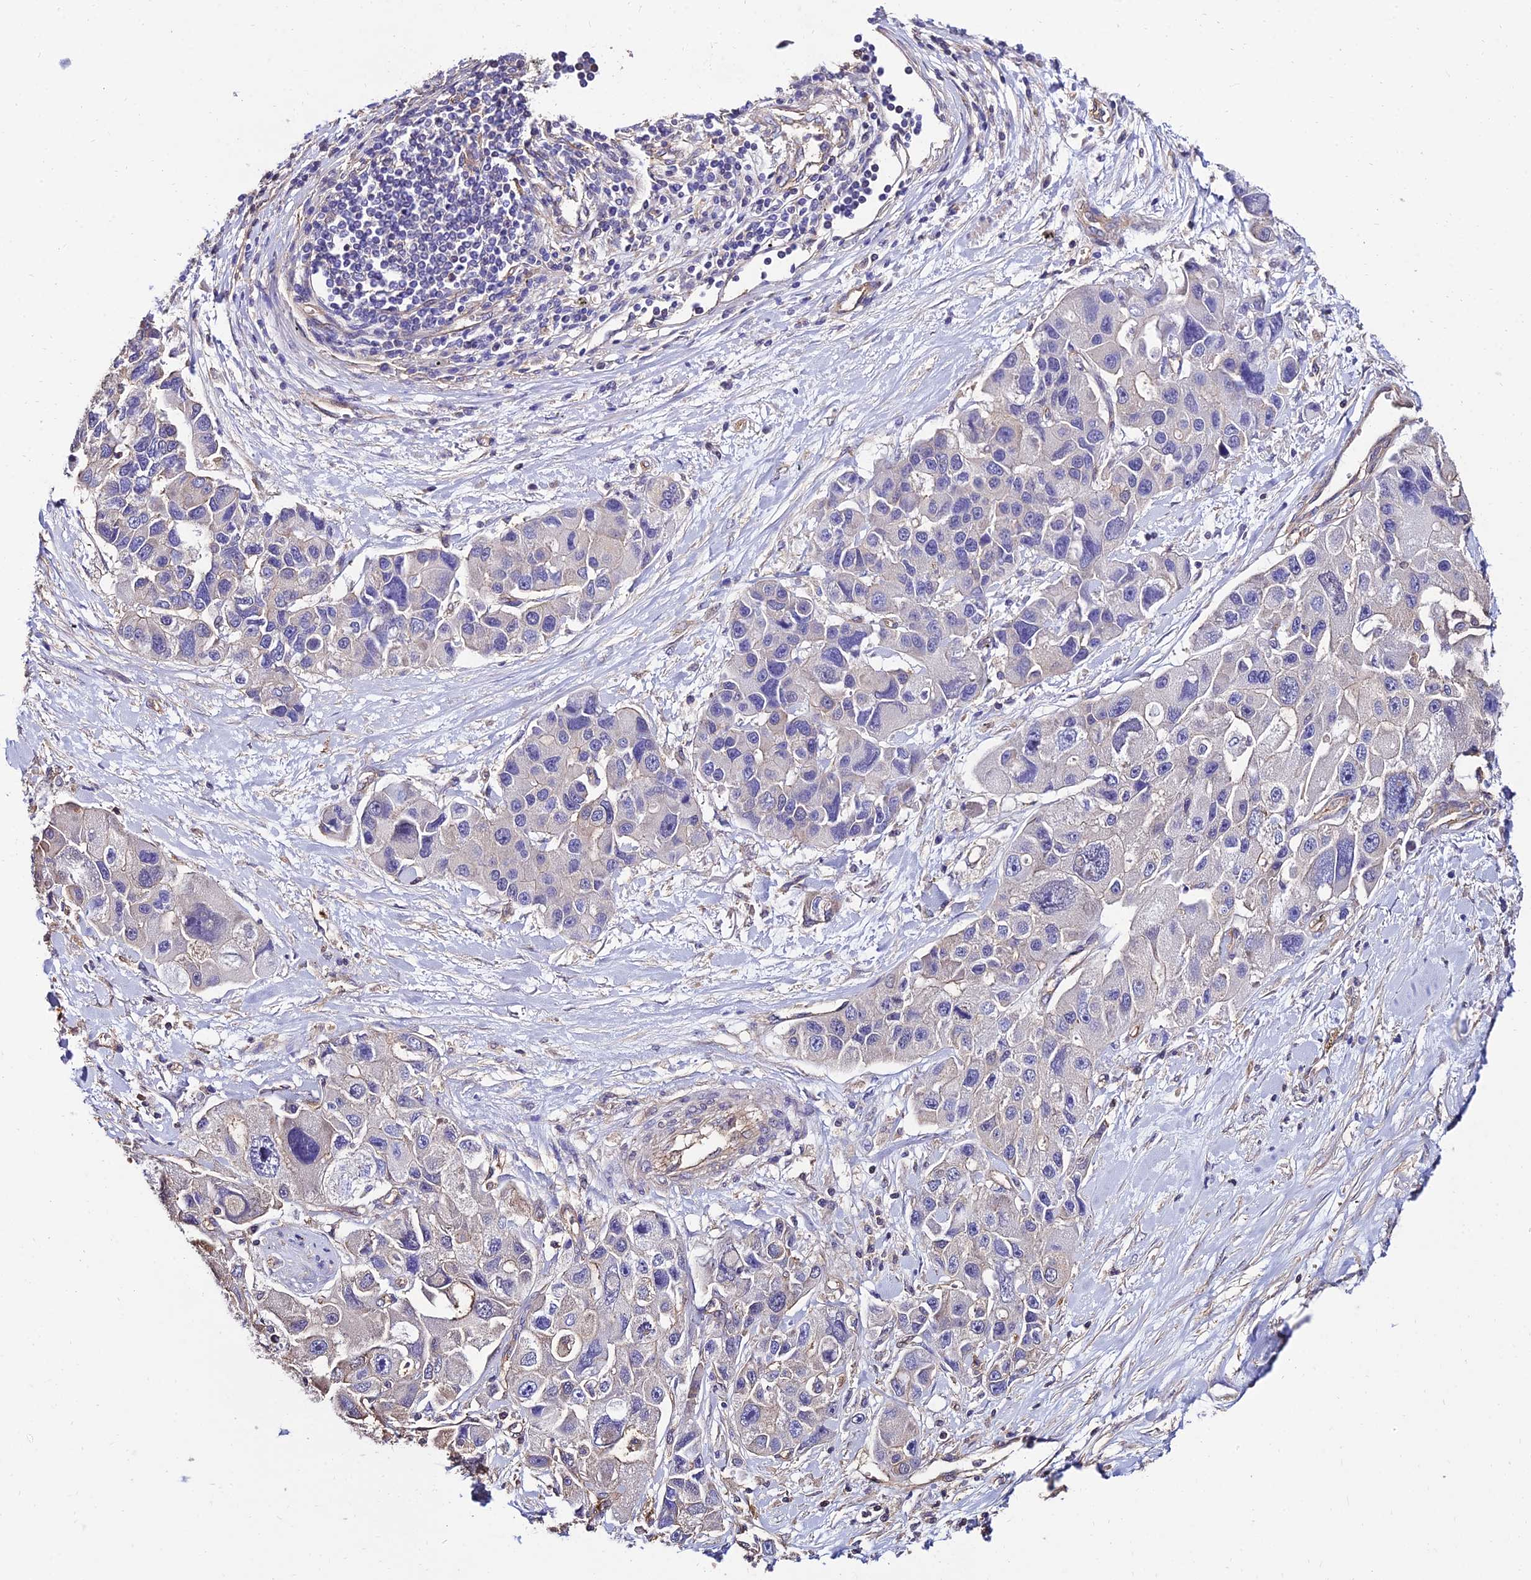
{"staining": {"intensity": "negative", "quantity": "none", "location": "none"}, "tissue": "lung cancer", "cell_type": "Tumor cells", "image_type": "cancer", "snomed": [{"axis": "morphology", "description": "Adenocarcinoma, NOS"}, {"axis": "topography", "description": "Lung"}], "caption": "Immunohistochemistry of human lung cancer (adenocarcinoma) demonstrates no expression in tumor cells.", "gene": "CALM2", "patient": {"sex": "female", "age": 54}}